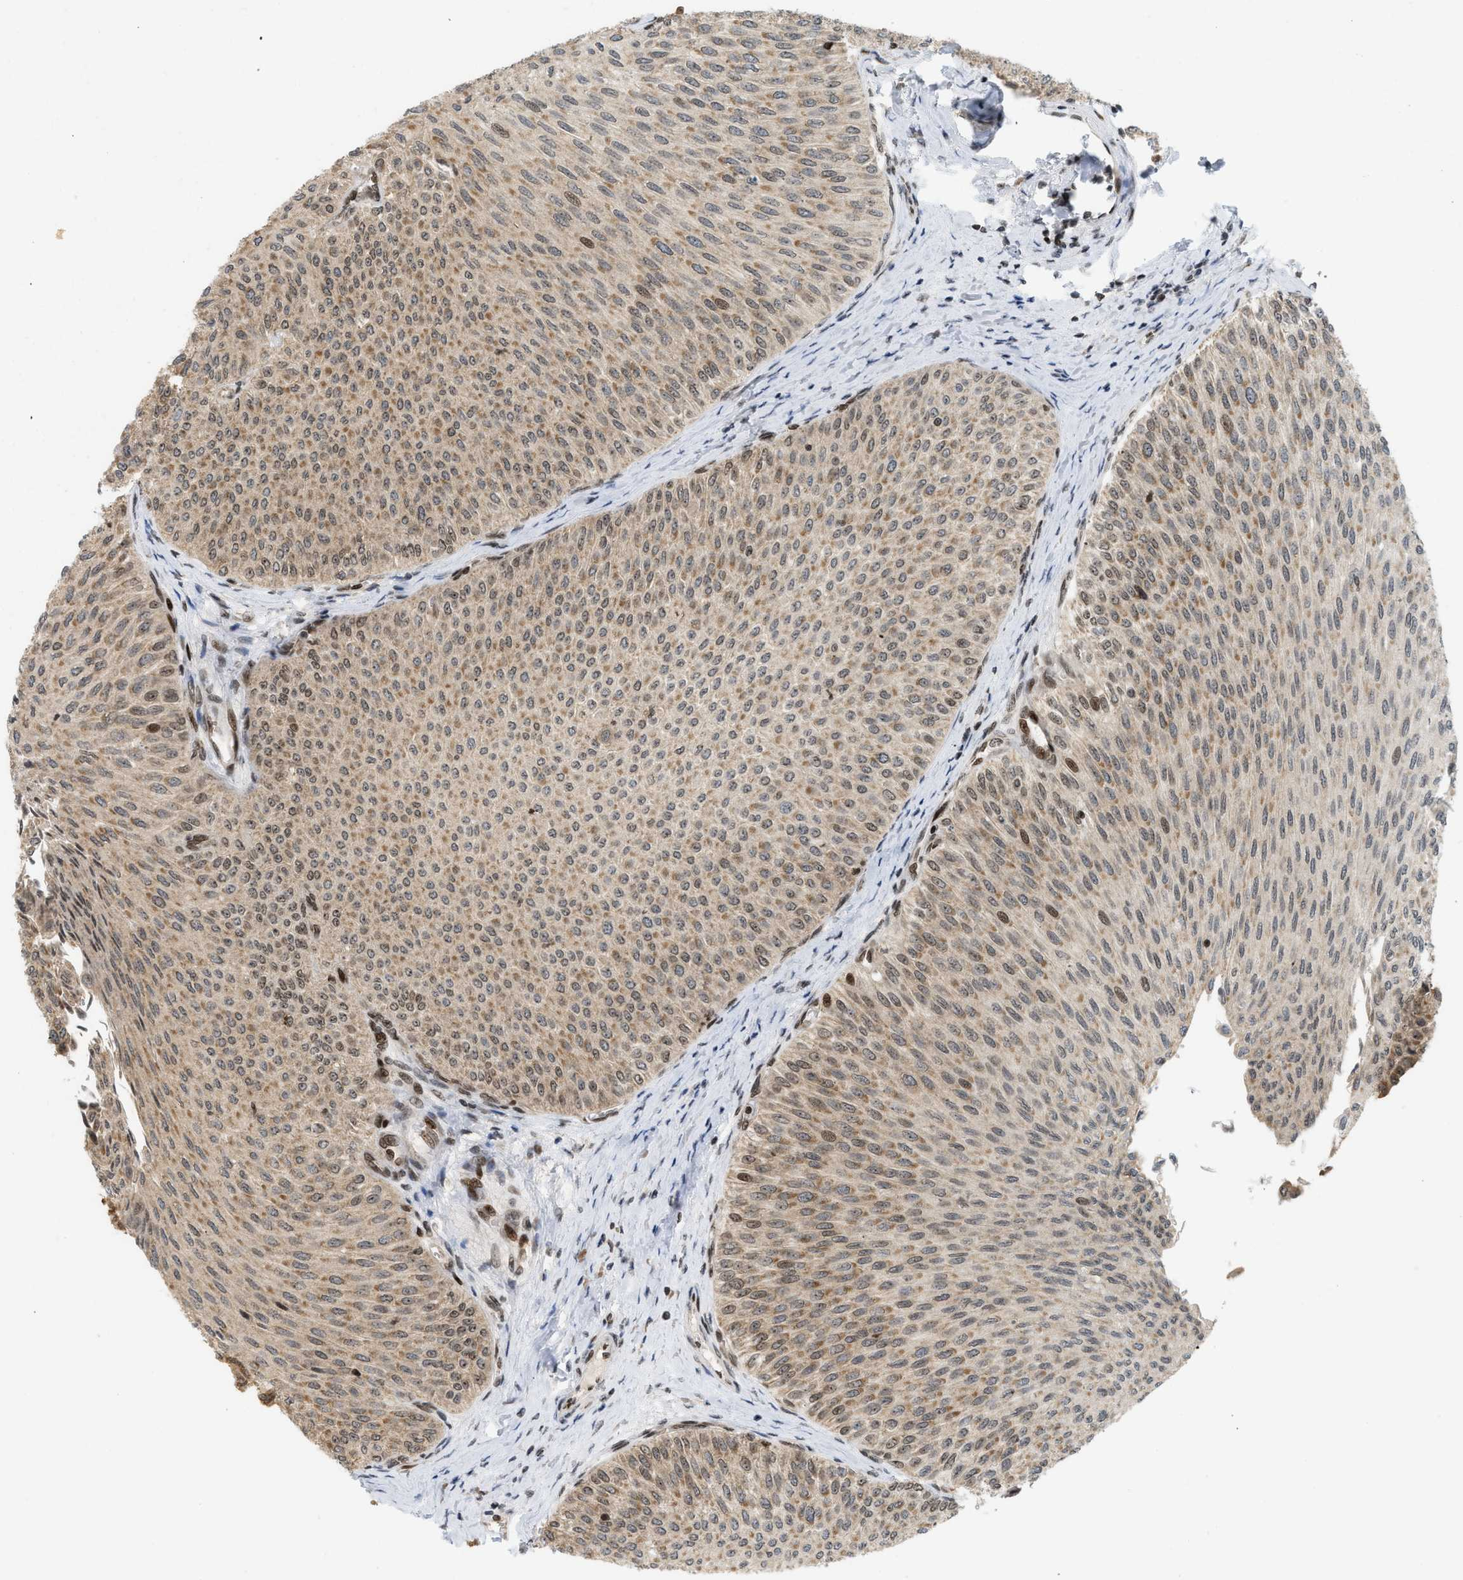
{"staining": {"intensity": "weak", "quantity": "25%-75%", "location": "cytoplasmic/membranous,nuclear"}, "tissue": "urothelial cancer", "cell_type": "Tumor cells", "image_type": "cancer", "snomed": [{"axis": "morphology", "description": "Urothelial carcinoma, Low grade"}, {"axis": "topography", "description": "Urinary bladder"}], "caption": "Immunohistochemical staining of human urothelial carcinoma (low-grade) exhibits low levels of weak cytoplasmic/membranous and nuclear protein positivity in about 25%-75% of tumor cells. The protein is shown in brown color, while the nuclei are stained blue.", "gene": "ZNF22", "patient": {"sex": "male", "age": 78}}